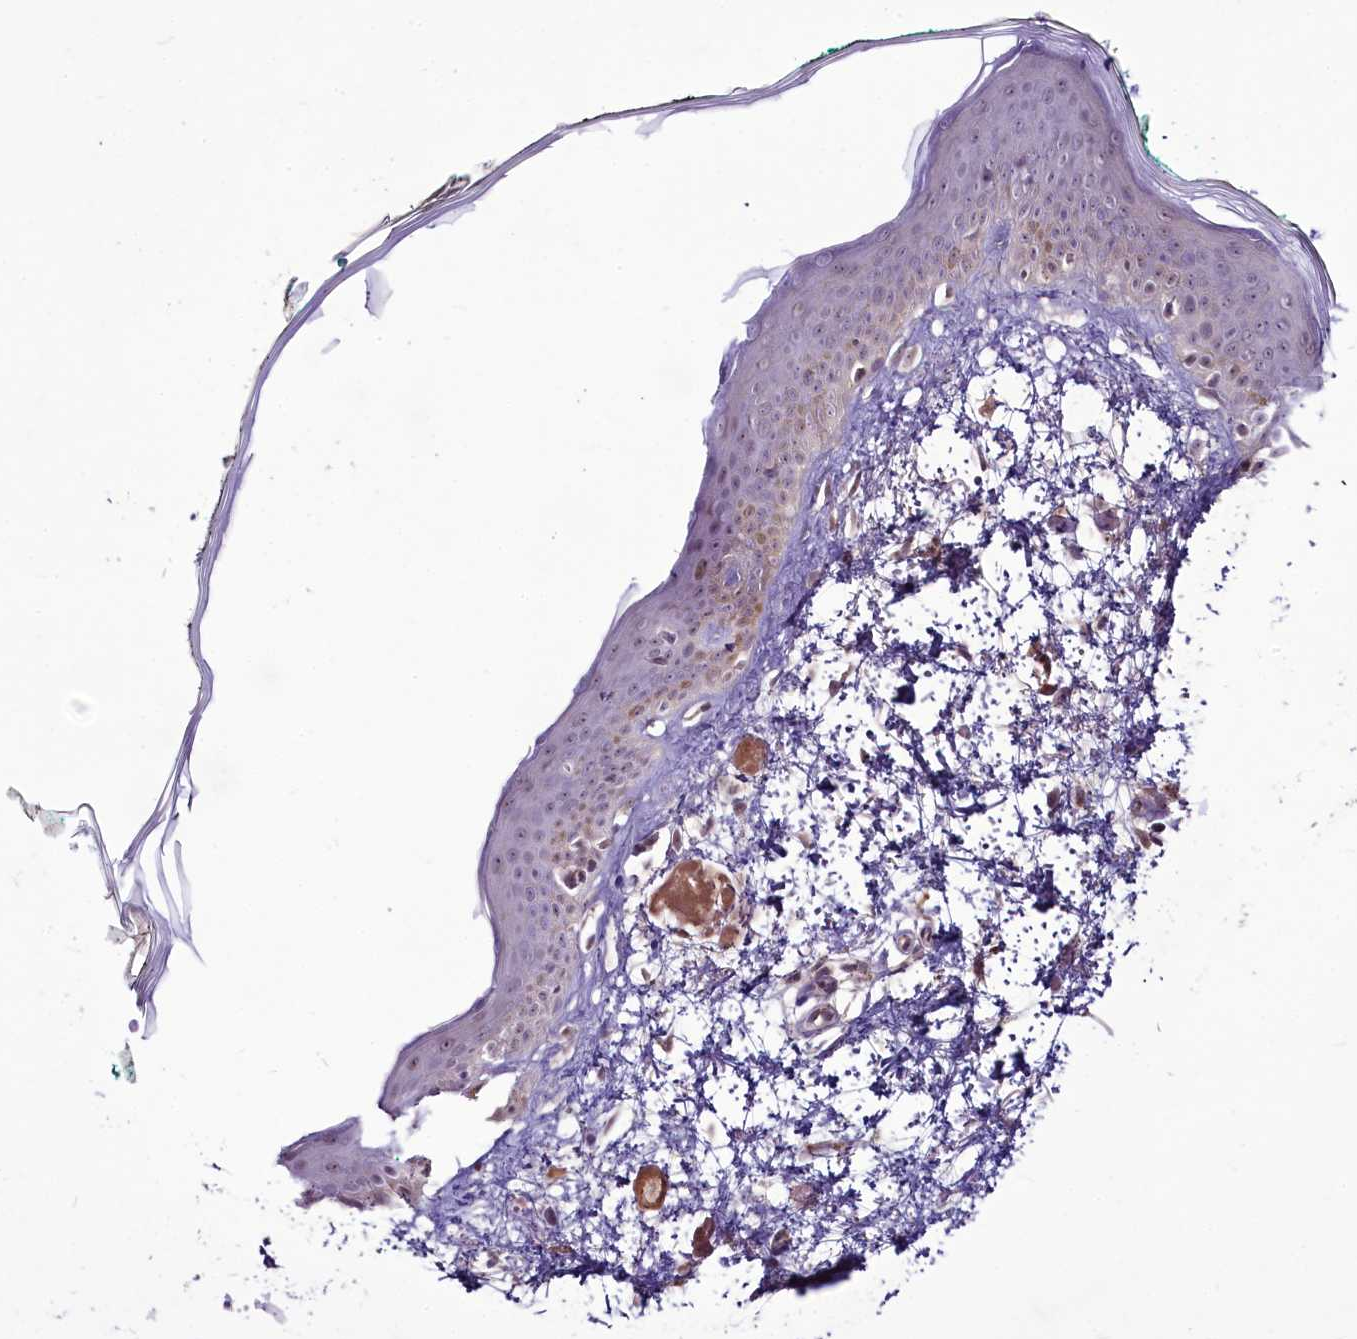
{"staining": {"intensity": "moderate", "quantity": ">75%", "location": "cytoplasmic/membranous,nuclear"}, "tissue": "skin", "cell_type": "Fibroblasts", "image_type": "normal", "snomed": [{"axis": "morphology", "description": "Normal tissue, NOS"}, {"axis": "topography", "description": "Skin"}], "caption": "Immunohistochemical staining of normal skin reveals moderate cytoplasmic/membranous,nuclear protein expression in about >75% of fibroblasts. The staining was performed using DAB to visualize the protein expression in brown, while the nuclei were stained in blue with hematoxylin (Magnification: 20x).", "gene": "RSBN1", "patient": {"sex": "male", "age": 62}}